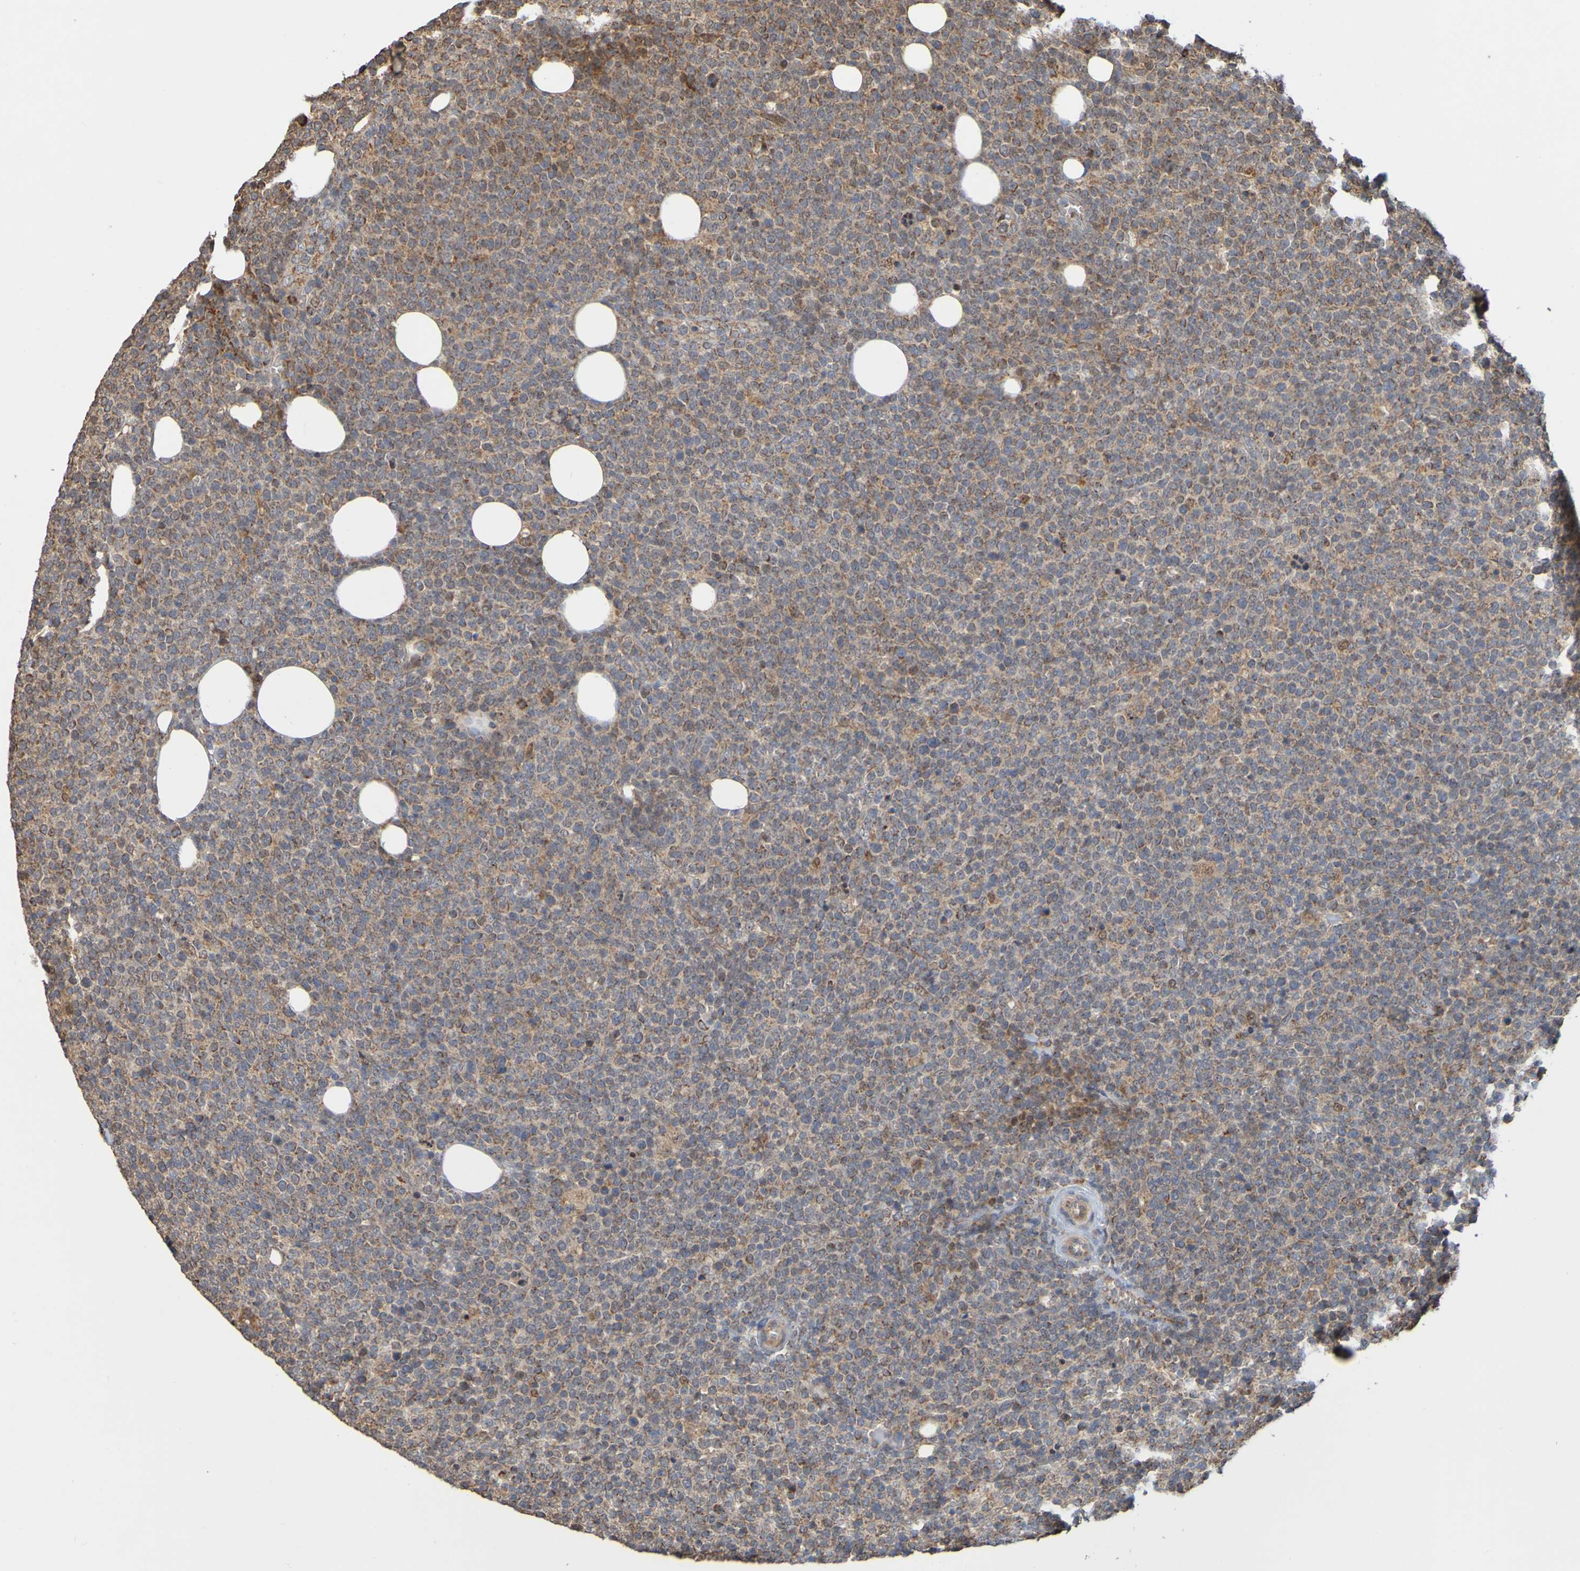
{"staining": {"intensity": "moderate", "quantity": "25%-75%", "location": "cytoplasmic/membranous"}, "tissue": "lymphoma", "cell_type": "Tumor cells", "image_type": "cancer", "snomed": [{"axis": "morphology", "description": "Malignant lymphoma, non-Hodgkin's type, High grade"}, {"axis": "topography", "description": "Lymph node"}], "caption": "High-power microscopy captured an immunohistochemistry (IHC) image of lymphoma, revealing moderate cytoplasmic/membranous expression in about 25%-75% of tumor cells. (DAB (3,3'-diaminobenzidine) IHC with brightfield microscopy, high magnification).", "gene": "TMBIM1", "patient": {"sex": "male", "age": 61}}